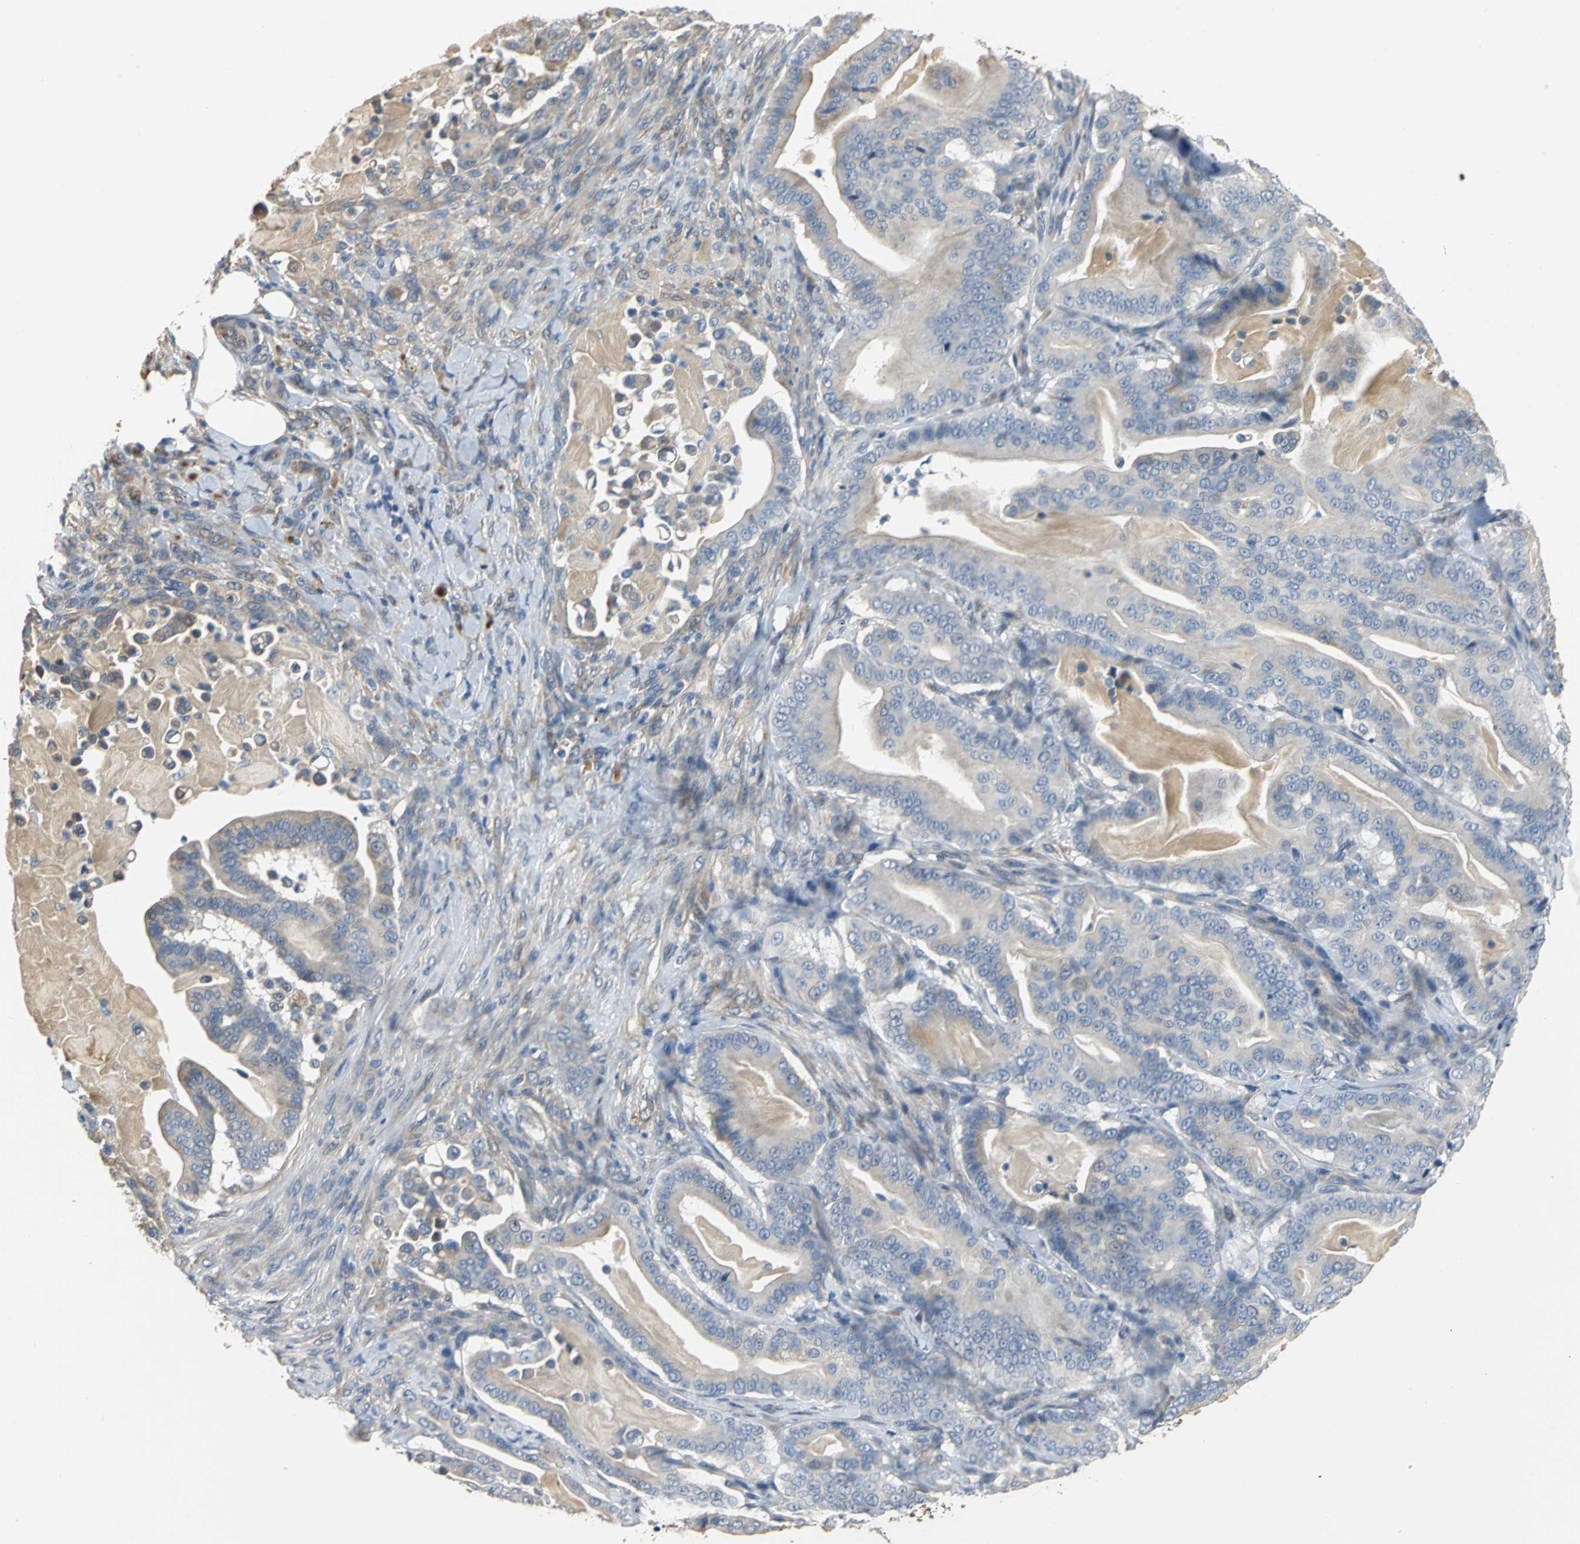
{"staining": {"intensity": "weak", "quantity": "<25%", "location": "cytoplasmic/membranous"}, "tissue": "pancreatic cancer", "cell_type": "Tumor cells", "image_type": "cancer", "snomed": [{"axis": "morphology", "description": "Adenocarcinoma, NOS"}, {"axis": "topography", "description": "Pancreas"}], "caption": "High magnification brightfield microscopy of pancreatic adenocarcinoma stained with DAB (brown) and counterstained with hematoxylin (blue): tumor cells show no significant expression.", "gene": "IL17RB", "patient": {"sex": "male", "age": 63}}